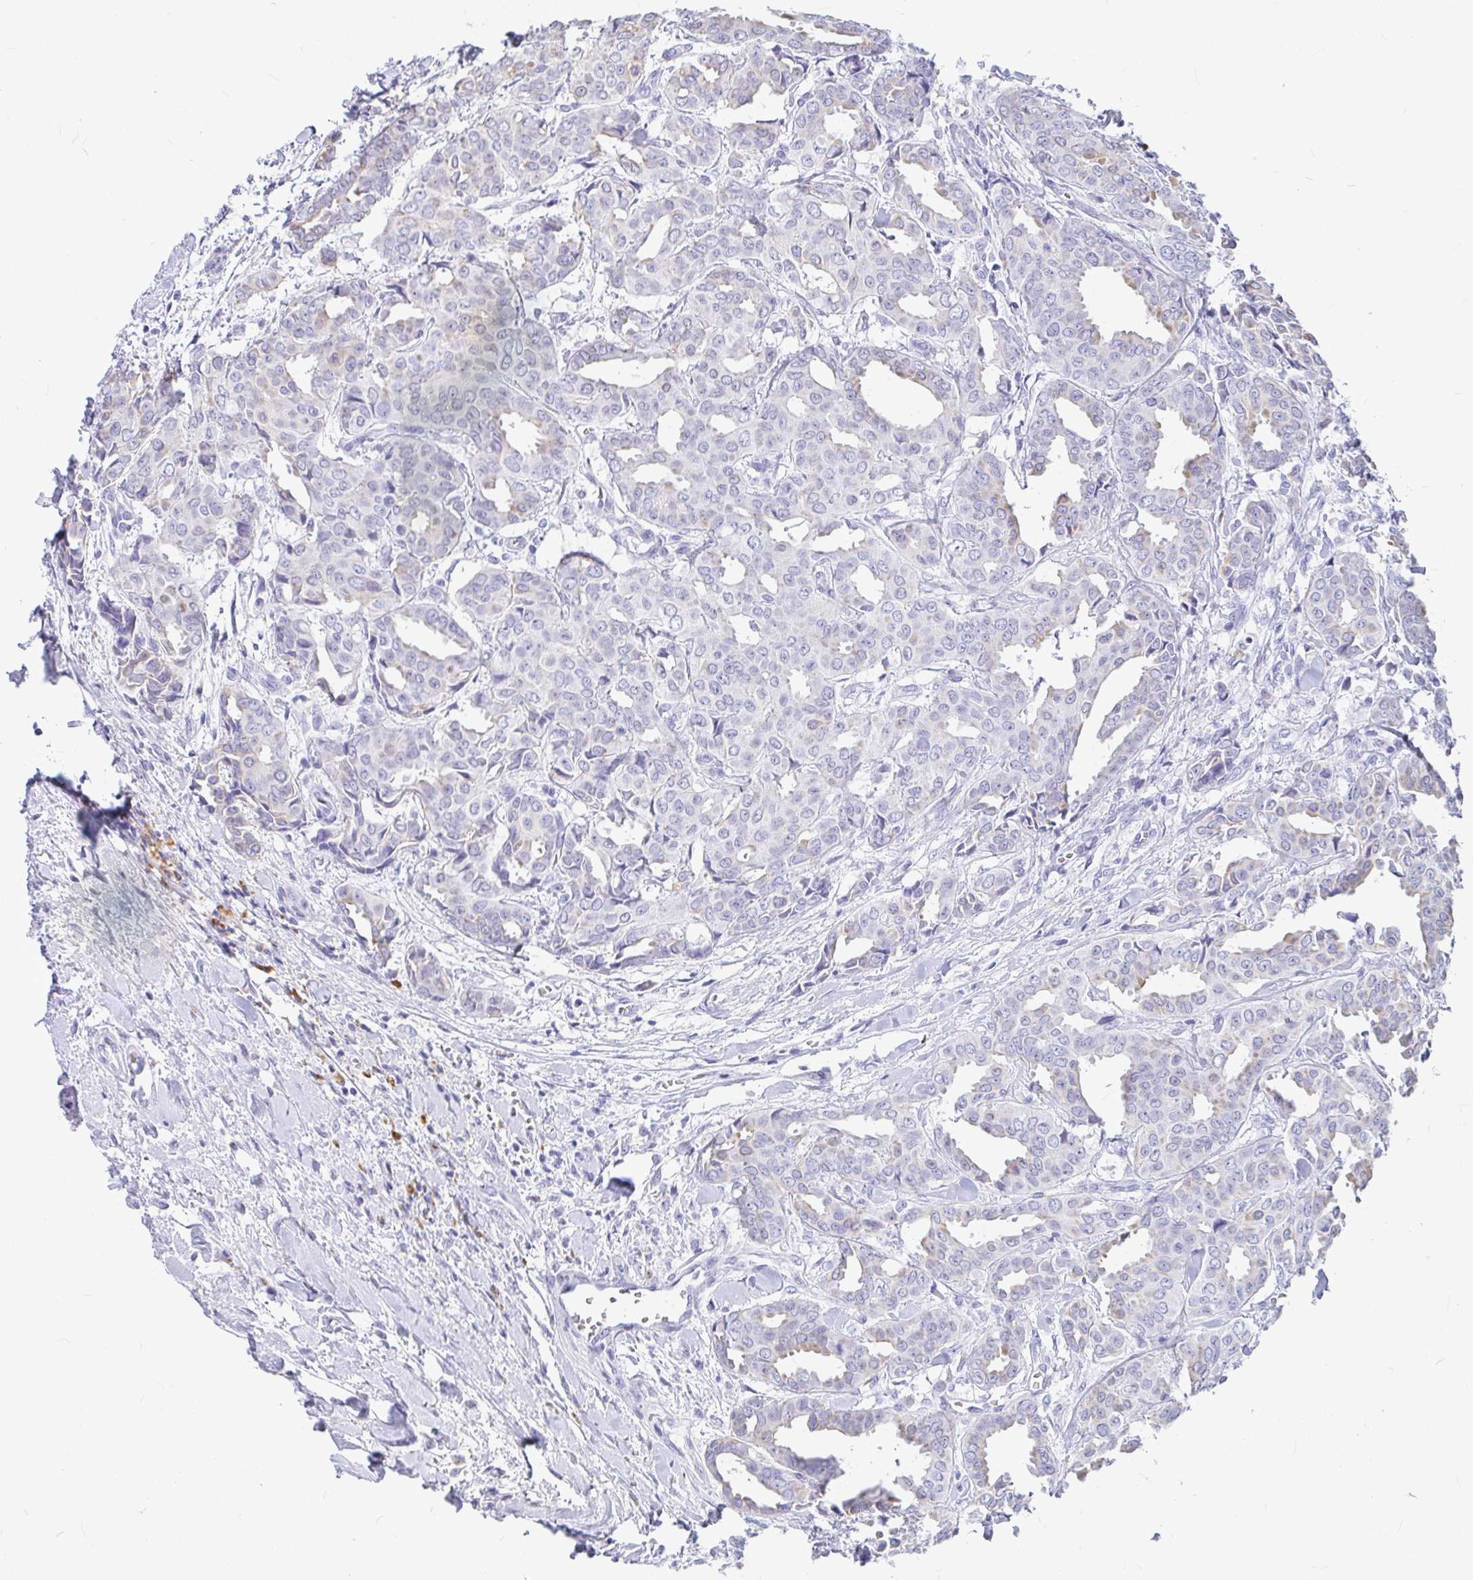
{"staining": {"intensity": "negative", "quantity": "none", "location": "none"}, "tissue": "breast cancer", "cell_type": "Tumor cells", "image_type": "cancer", "snomed": [{"axis": "morphology", "description": "Duct carcinoma"}, {"axis": "topography", "description": "Breast"}], "caption": "Protein analysis of breast cancer shows no significant positivity in tumor cells.", "gene": "OR5J2", "patient": {"sex": "female", "age": 45}}